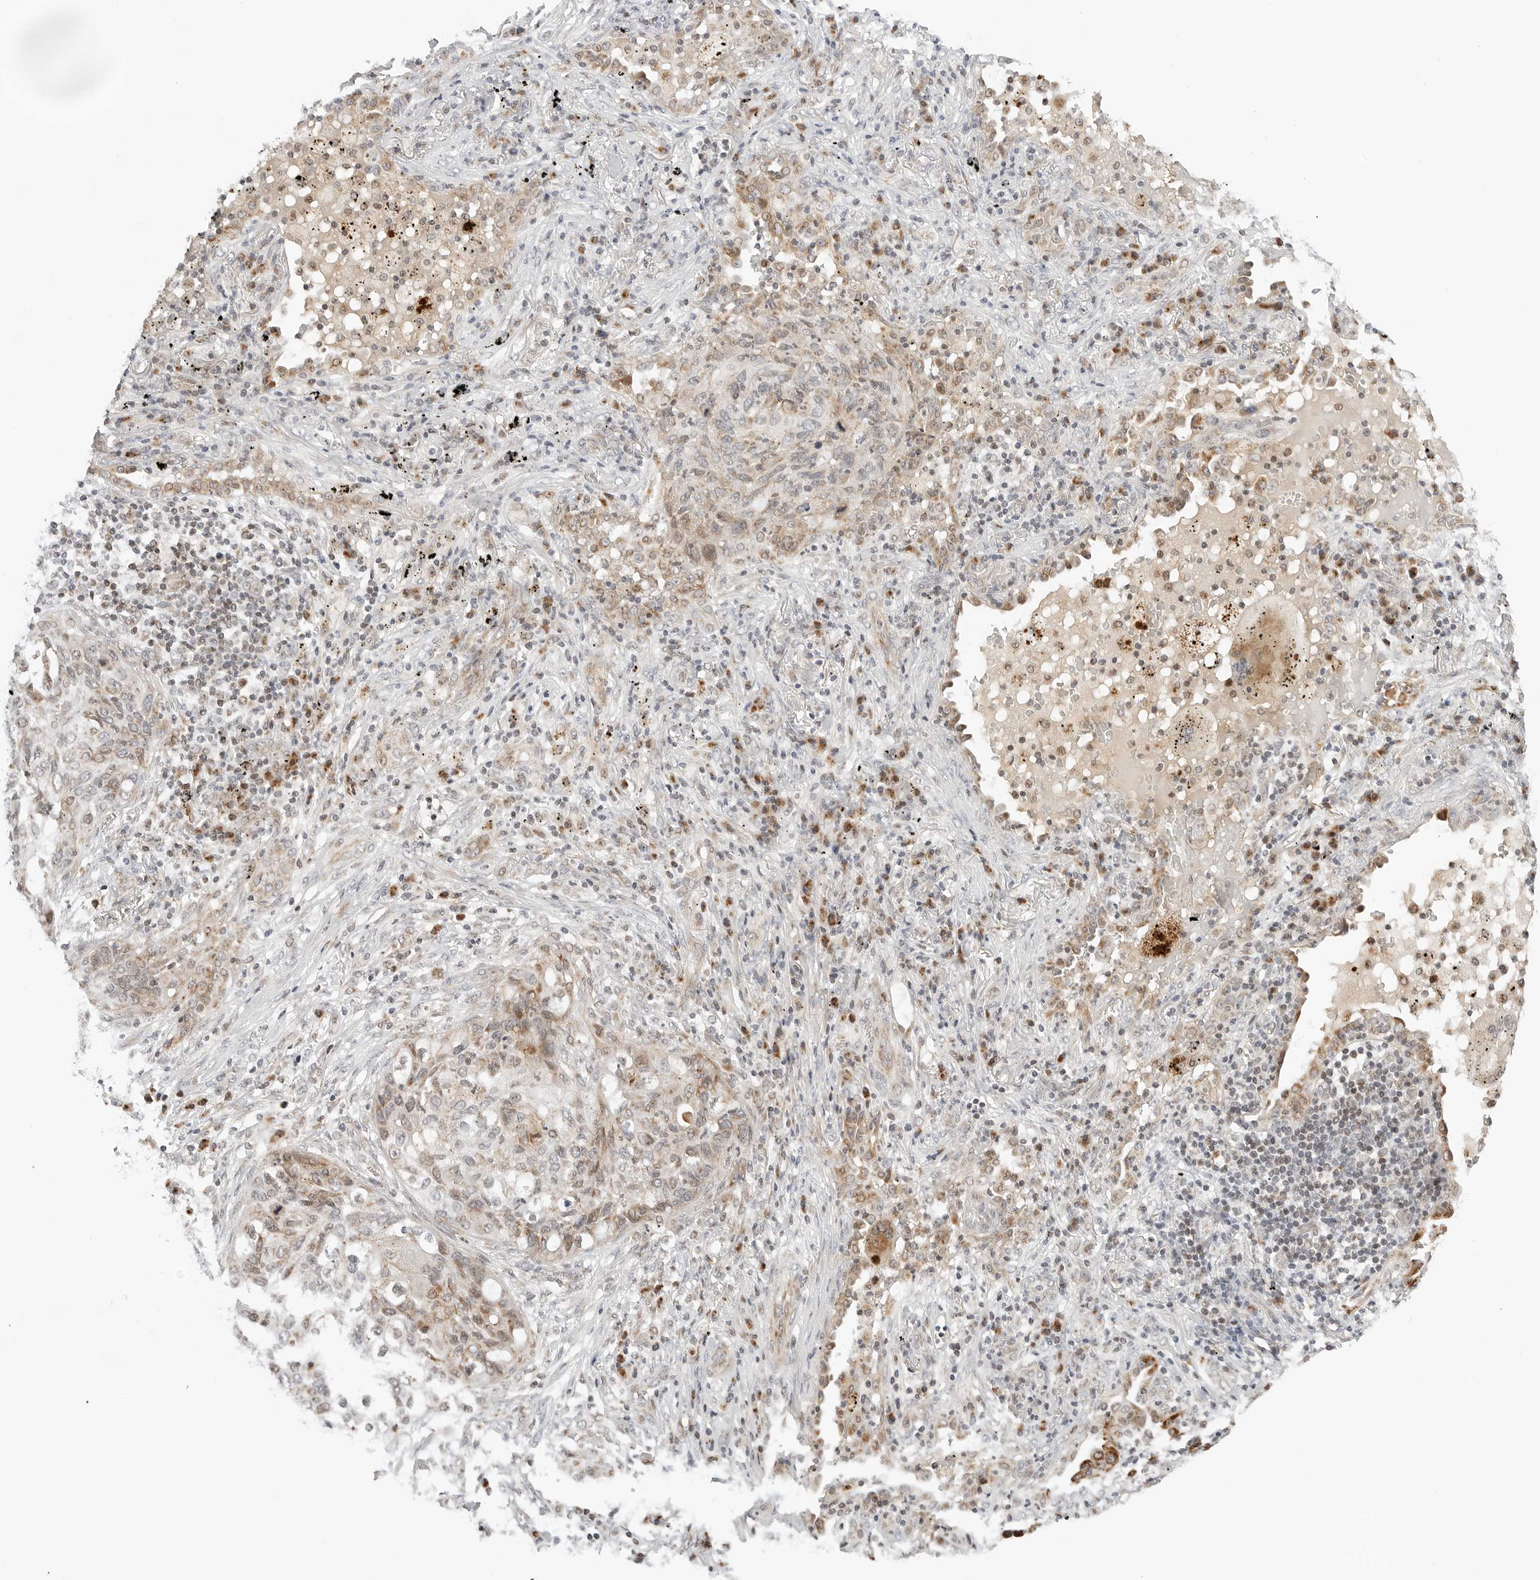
{"staining": {"intensity": "weak", "quantity": "25%-75%", "location": "cytoplasmic/membranous"}, "tissue": "lung cancer", "cell_type": "Tumor cells", "image_type": "cancer", "snomed": [{"axis": "morphology", "description": "Squamous cell carcinoma, NOS"}, {"axis": "topography", "description": "Lung"}], "caption": "This is a histology image of immunohistochemistry (IHC) staining of squamous cell carcinoma (lung), which shows weak staining in the cytoplasmic/membranous of tumor cells.", "gene": "DYRK4", "patient": {"sex": "female", "age": 63}}